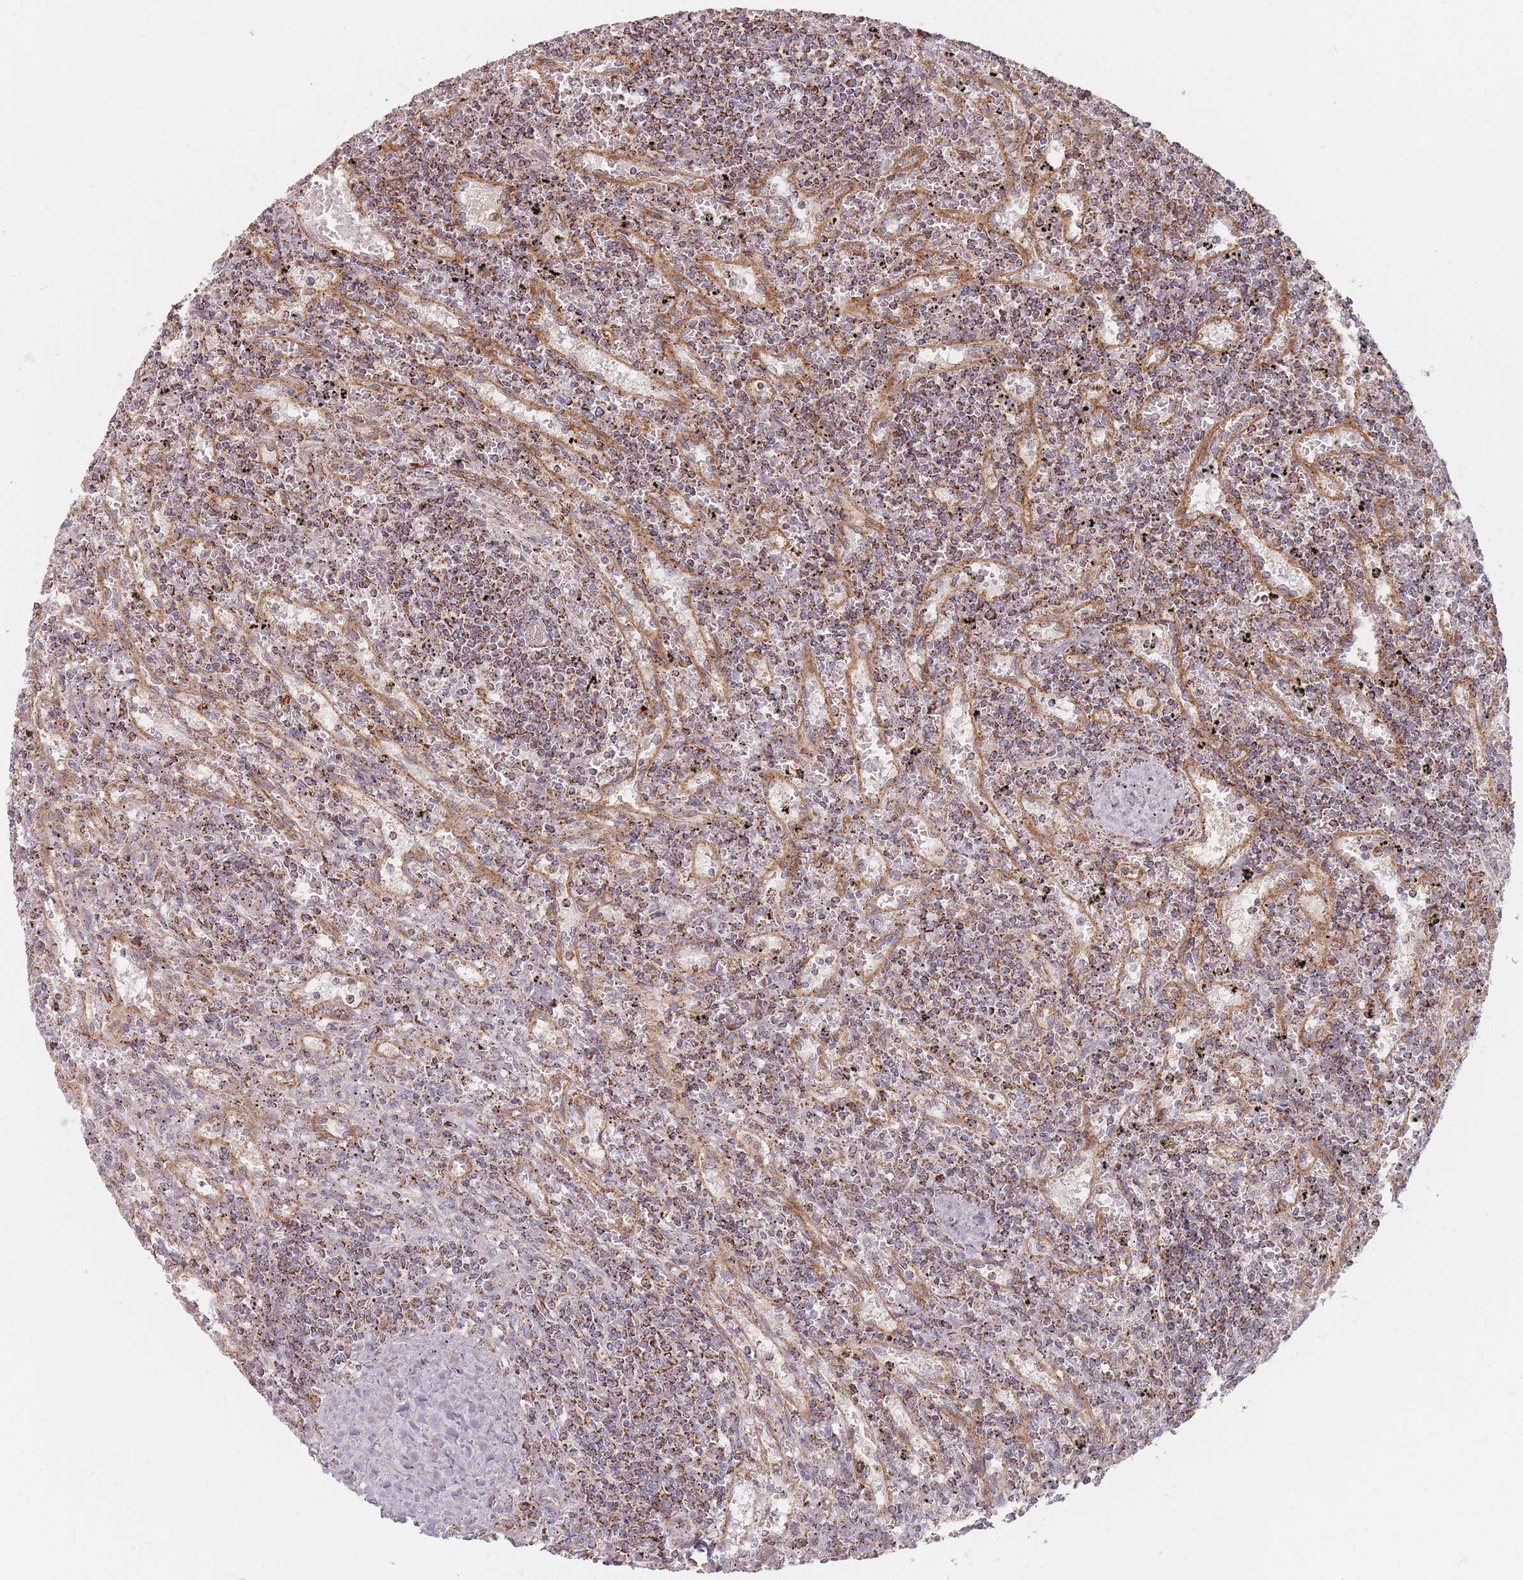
{"staining": {"intensity": "moderate", "quantity": ">75%", "location": "cytoplasmic/membranous"}, "tissue": "lymphoma", "cell_type": "Tumor cells", "image_type": "cancer", "snomed": [{"axis": "morphology", "description": "Malignant lymphoma, non-Hodgkin's type, Low grade"}, {"axis": "topography", "description": "Spleen"}], "caption": "A brown stain labels moderate cytoplasmic/membranous expression of a protein in lymphoma tumor cells.", "gene": "ESRP2", "patient": {"sex": "male", "age": 76}}